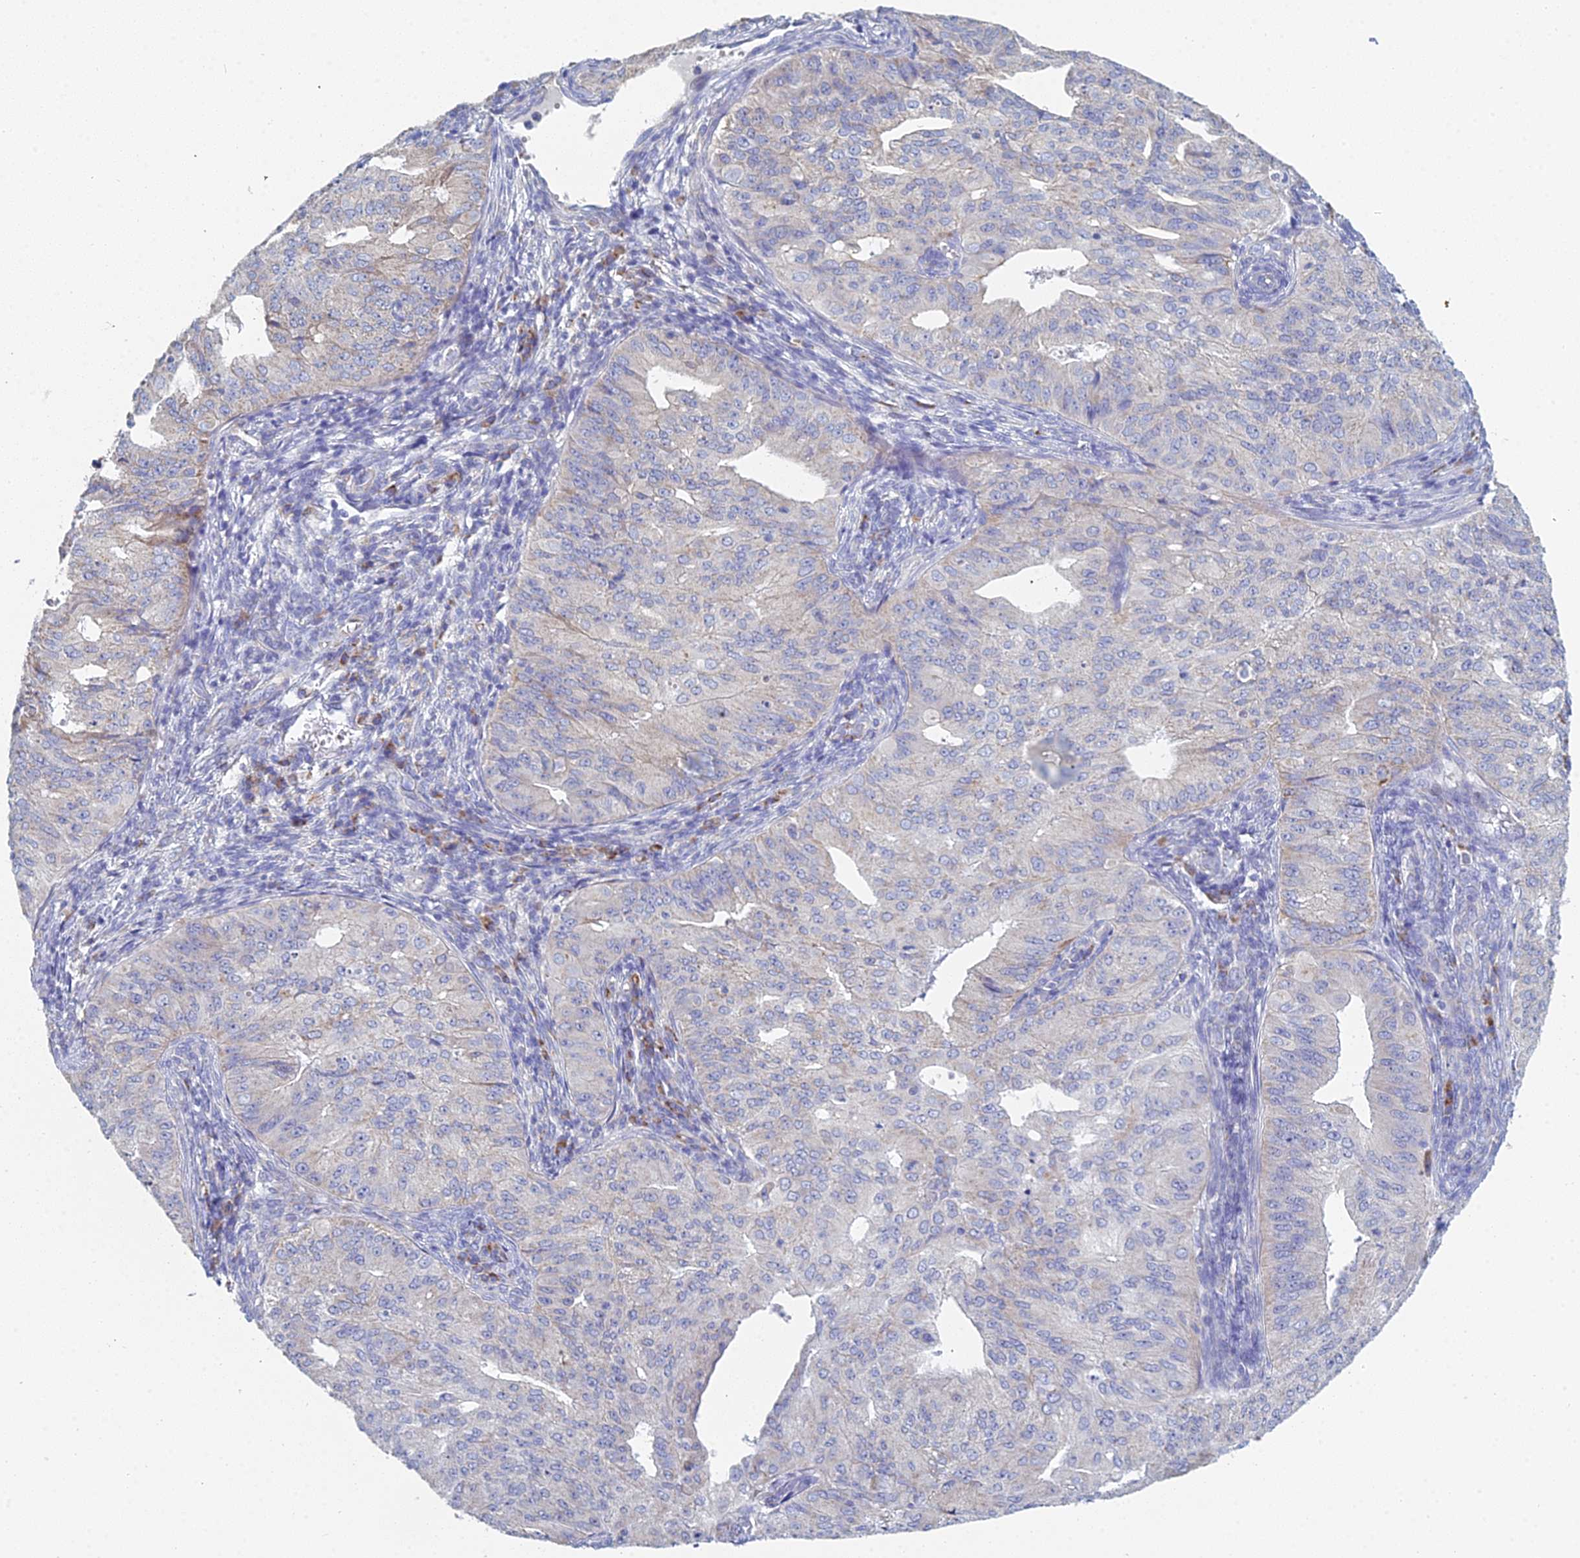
{"staining": {"intensity": "negative", "quantity": "none", "location": "none"}, "tissue": "endometrial cancer", "cell_type": "Tumor cells", "image_type": "cancer", "snomed": [{"axis": "morphology", "description": "Adenocarcinoma, NOS"}, {"axis": "topography", "description": "Endometrium"}], "caption": "IHC of human adenocarcinoma (endometrial) demonstrates no expression in tumor cells.", "gene": "CRACR2B", "patient": {"sex": "female", "age": 50}}